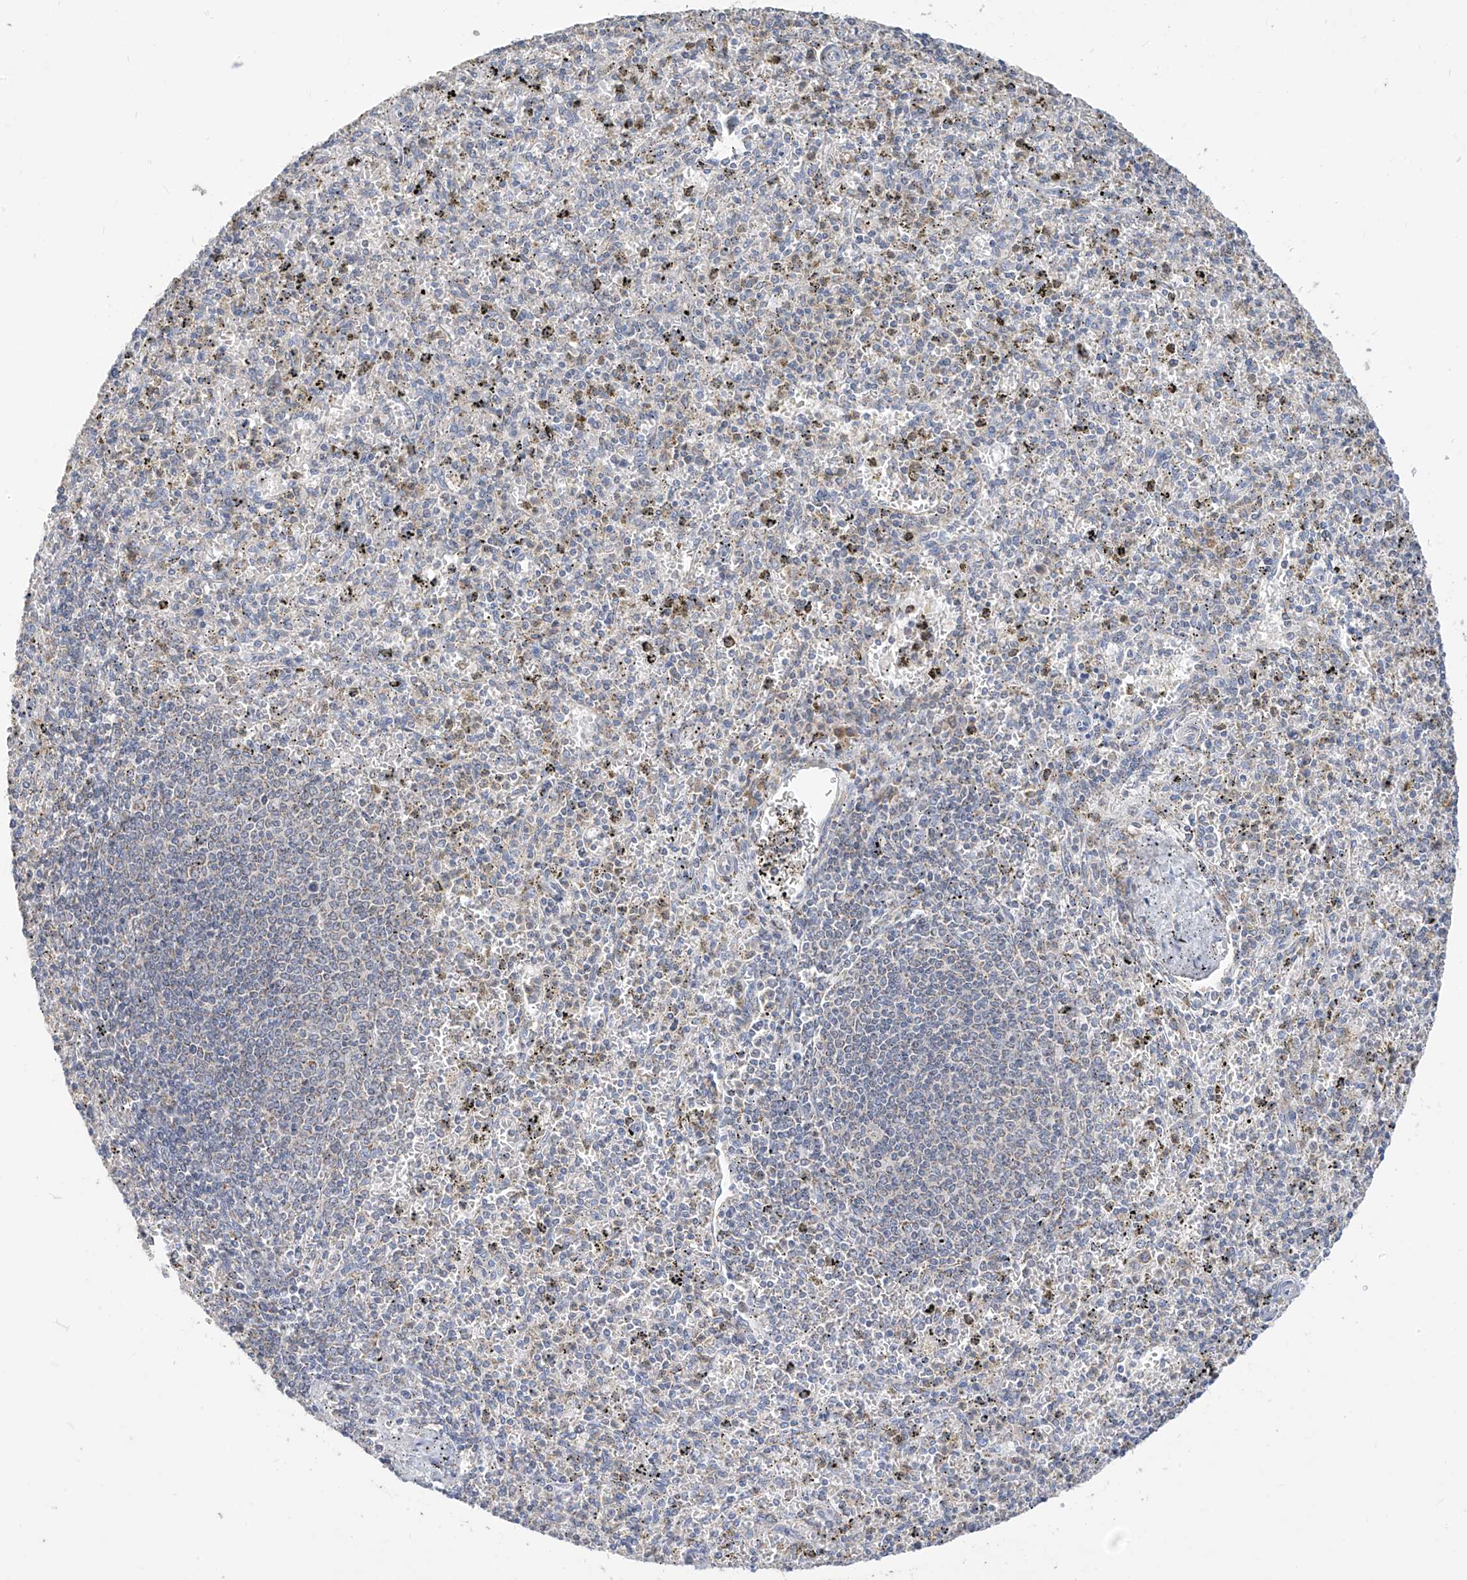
{"staining": {"intensity": "weak", "quantity": "25%-75%", "location": "cytoplasmic/membranous"}, "tissue": "spleen", "cell_type": "Cells in red pulp", "image_type": "normal", "snomed": [{"axis": "morphology", "description": "Normal tissue, NOS"}, {"axis": "topography", "description": "Spleen"}], "caption": "Protein staining of unremarkable spleen displays weak cytoplasmic/membranous expression in approximately 25%-75% of cells in red pulp. (Brightfield microscopy of DAB IHC at high magnification).", "gene": "RASA2", "patient": {"sex": "male", "age": 72}}